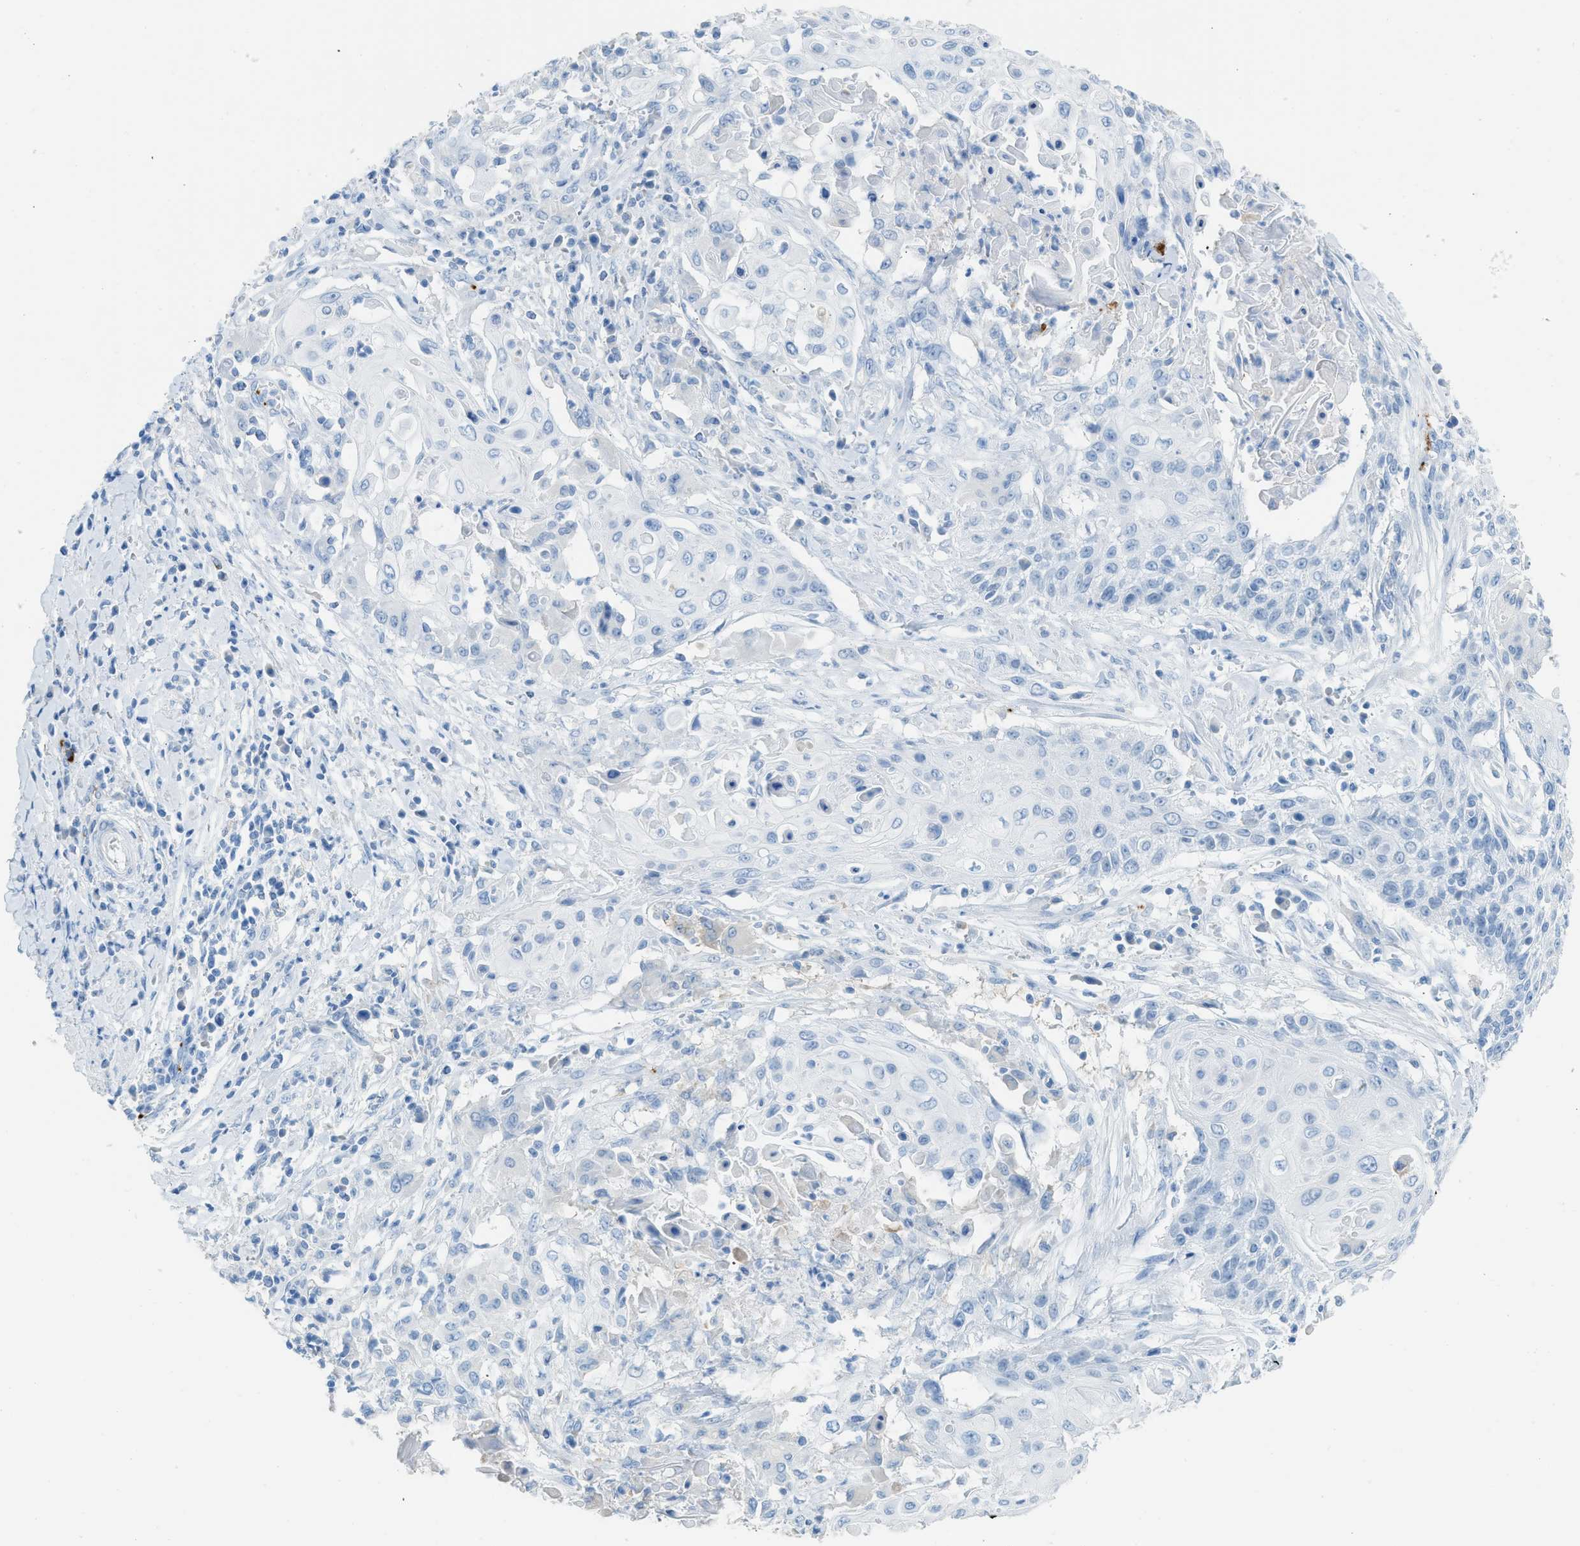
{"staining": {"intensity": "negative", "quantity": "none", "location": "none"}, "tissue": "cervical cancer", "cell_type": "Tumor cells", "image_type": "cancer", "snomed": [{"axis": "morphology", "description": "Squamous cell carcinoma, NOS"}, {"axis": "topography", "description": "Cervix"}], "caption": "An immunohistochemistry (IHC) image of cervical cancer (squamous cell carcinoma) is shown. There is no staining in tumor cells of cervical cancer (squamous cell carcinoma).", "gene": "FAIM2", "patient": {"sex": "female", "age": 39}}